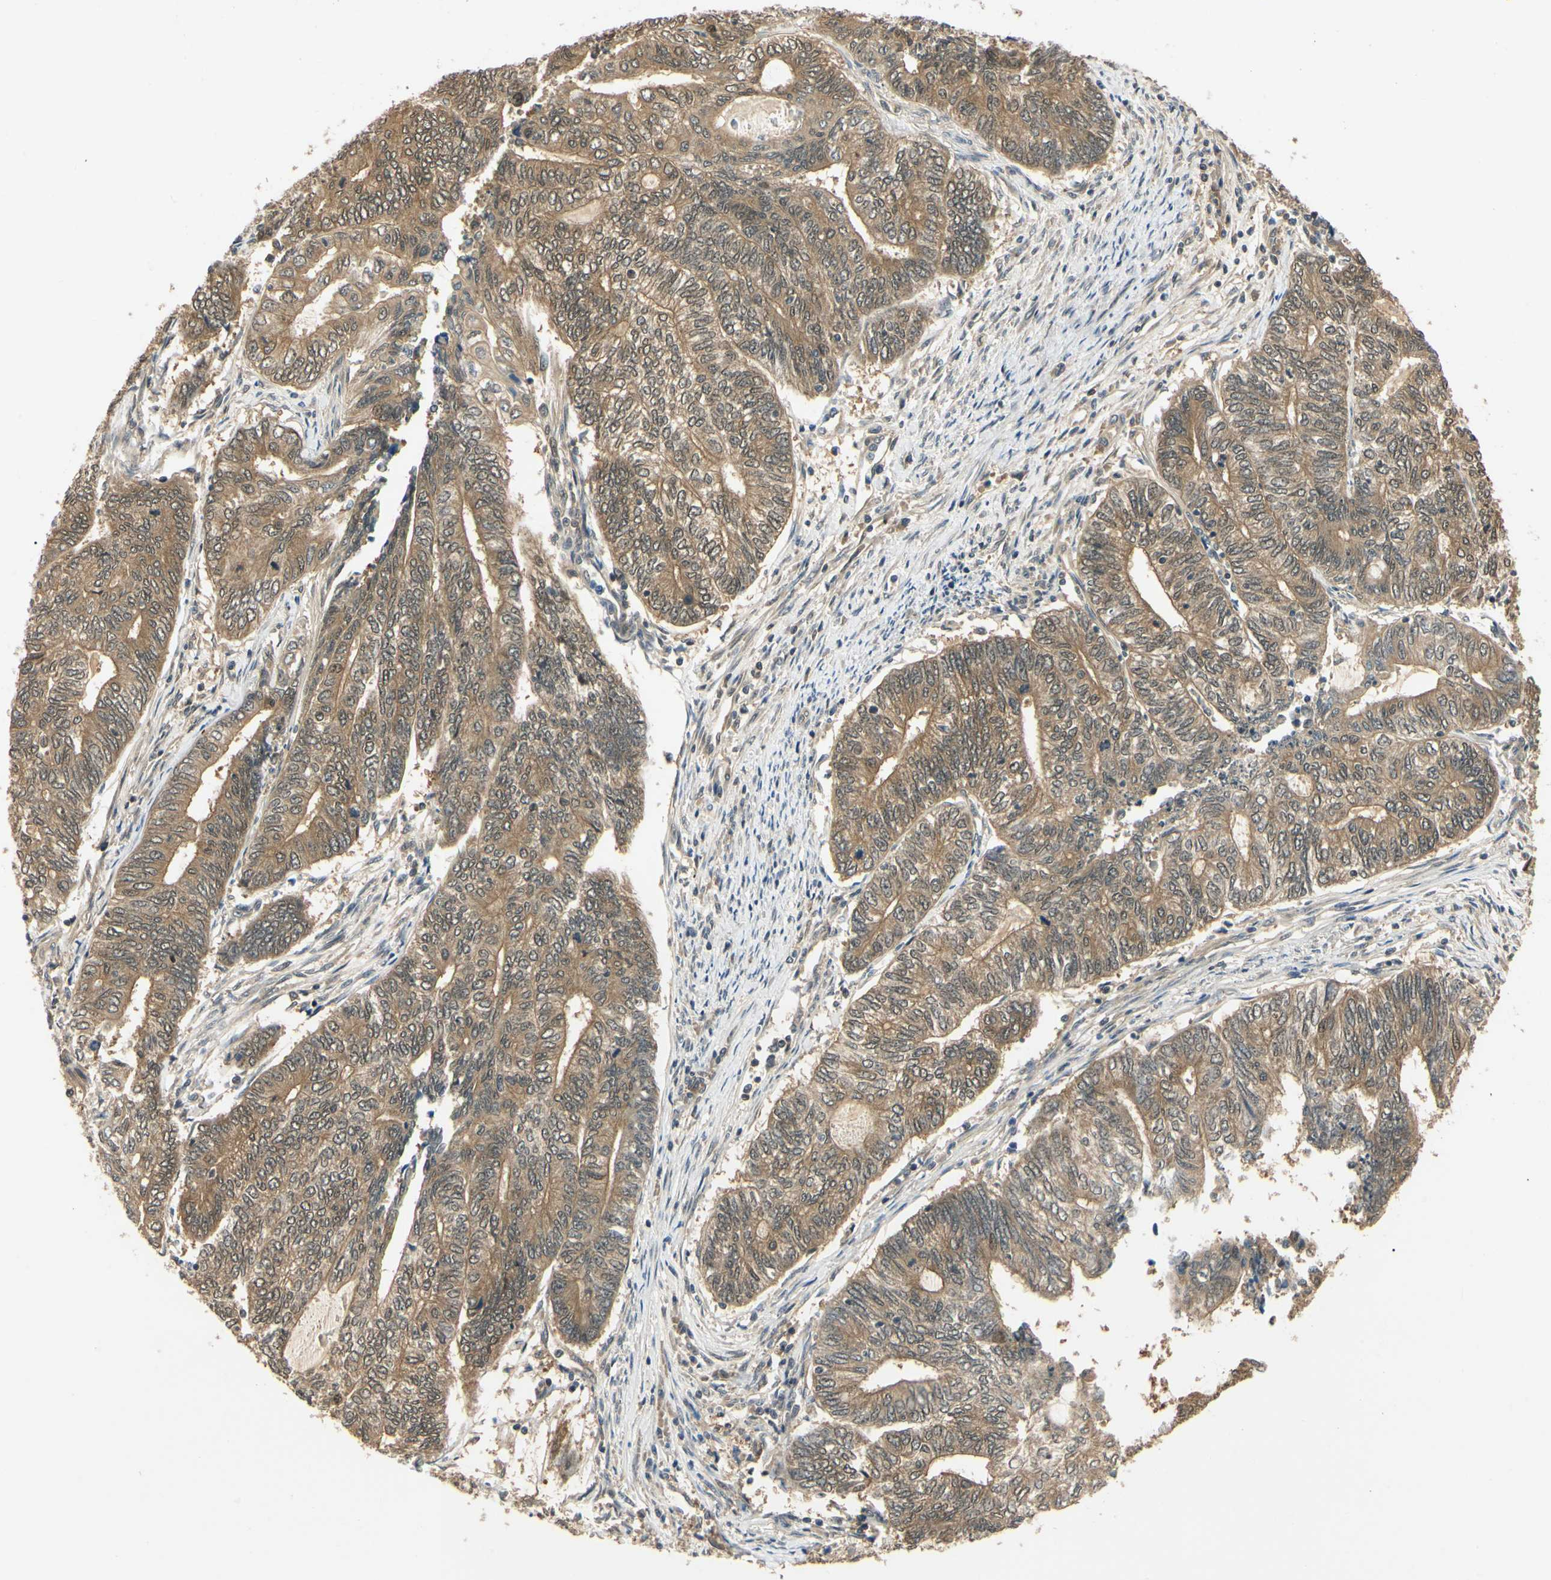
{"staining": {"intensity": "moderate", "quantity": ">75%", "location": "cytoplasmic/membranous,nuclear"}, "tissue": "endometrial cancer", "cell_type": "Tumor cells", "image_type": "cancer", "snomed": [{"axis": "morphology", "description": "Adenocarcinoma, NOS"}, {"axis": "topography", "description": "Uterus"}, {"axis": "topography", "description": "Endometrium"}], "caption": "Endometrial cancer (adenocarcinoma) was stained to show a protein in brown. There is medium levels of moderate cytoplasmic/membranous and nuclear staining in about >75% of tumor cells.", "gene": "UBE2Z", "patient": {"sex": "female", "age": 70}}